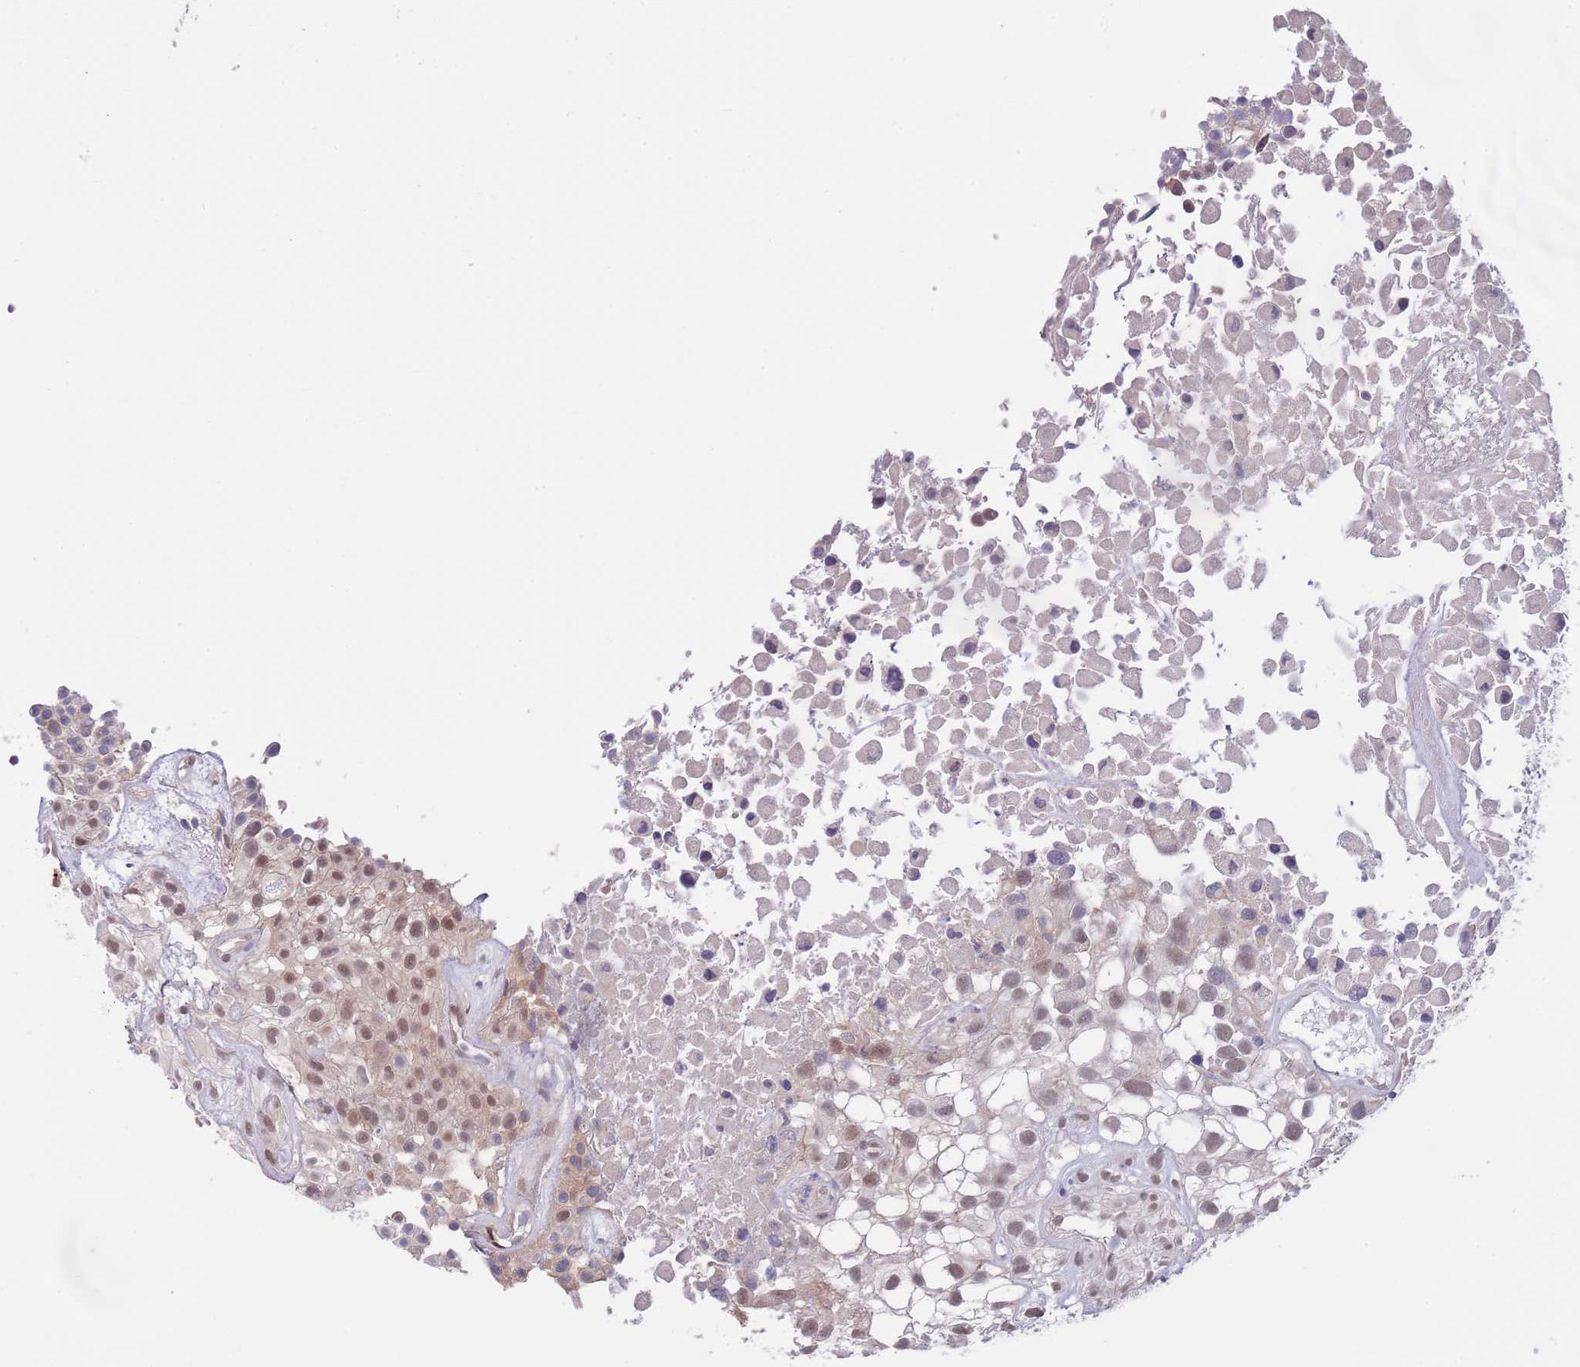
{"staining": {"intensity": "moderate", "quantity": "25%-75%", "location": "nuclear"}, "tissue": "urothelial cancer", "cell_type": "Tumor cells", "image_type": "cancer", "snomed": [{"axis": "morphology", "description": "Urothelial carcinoma, High grade"}, {"axis": "topography", "description": "Urinary bladder"}], "caption": "Urothelial cancer stained with a brown dye reveals moderate nuclear positive positivity in about 25%-75% of tumor cells.", "gene": "NLRP6", "patient": {"sex": "male", "age": 56}}